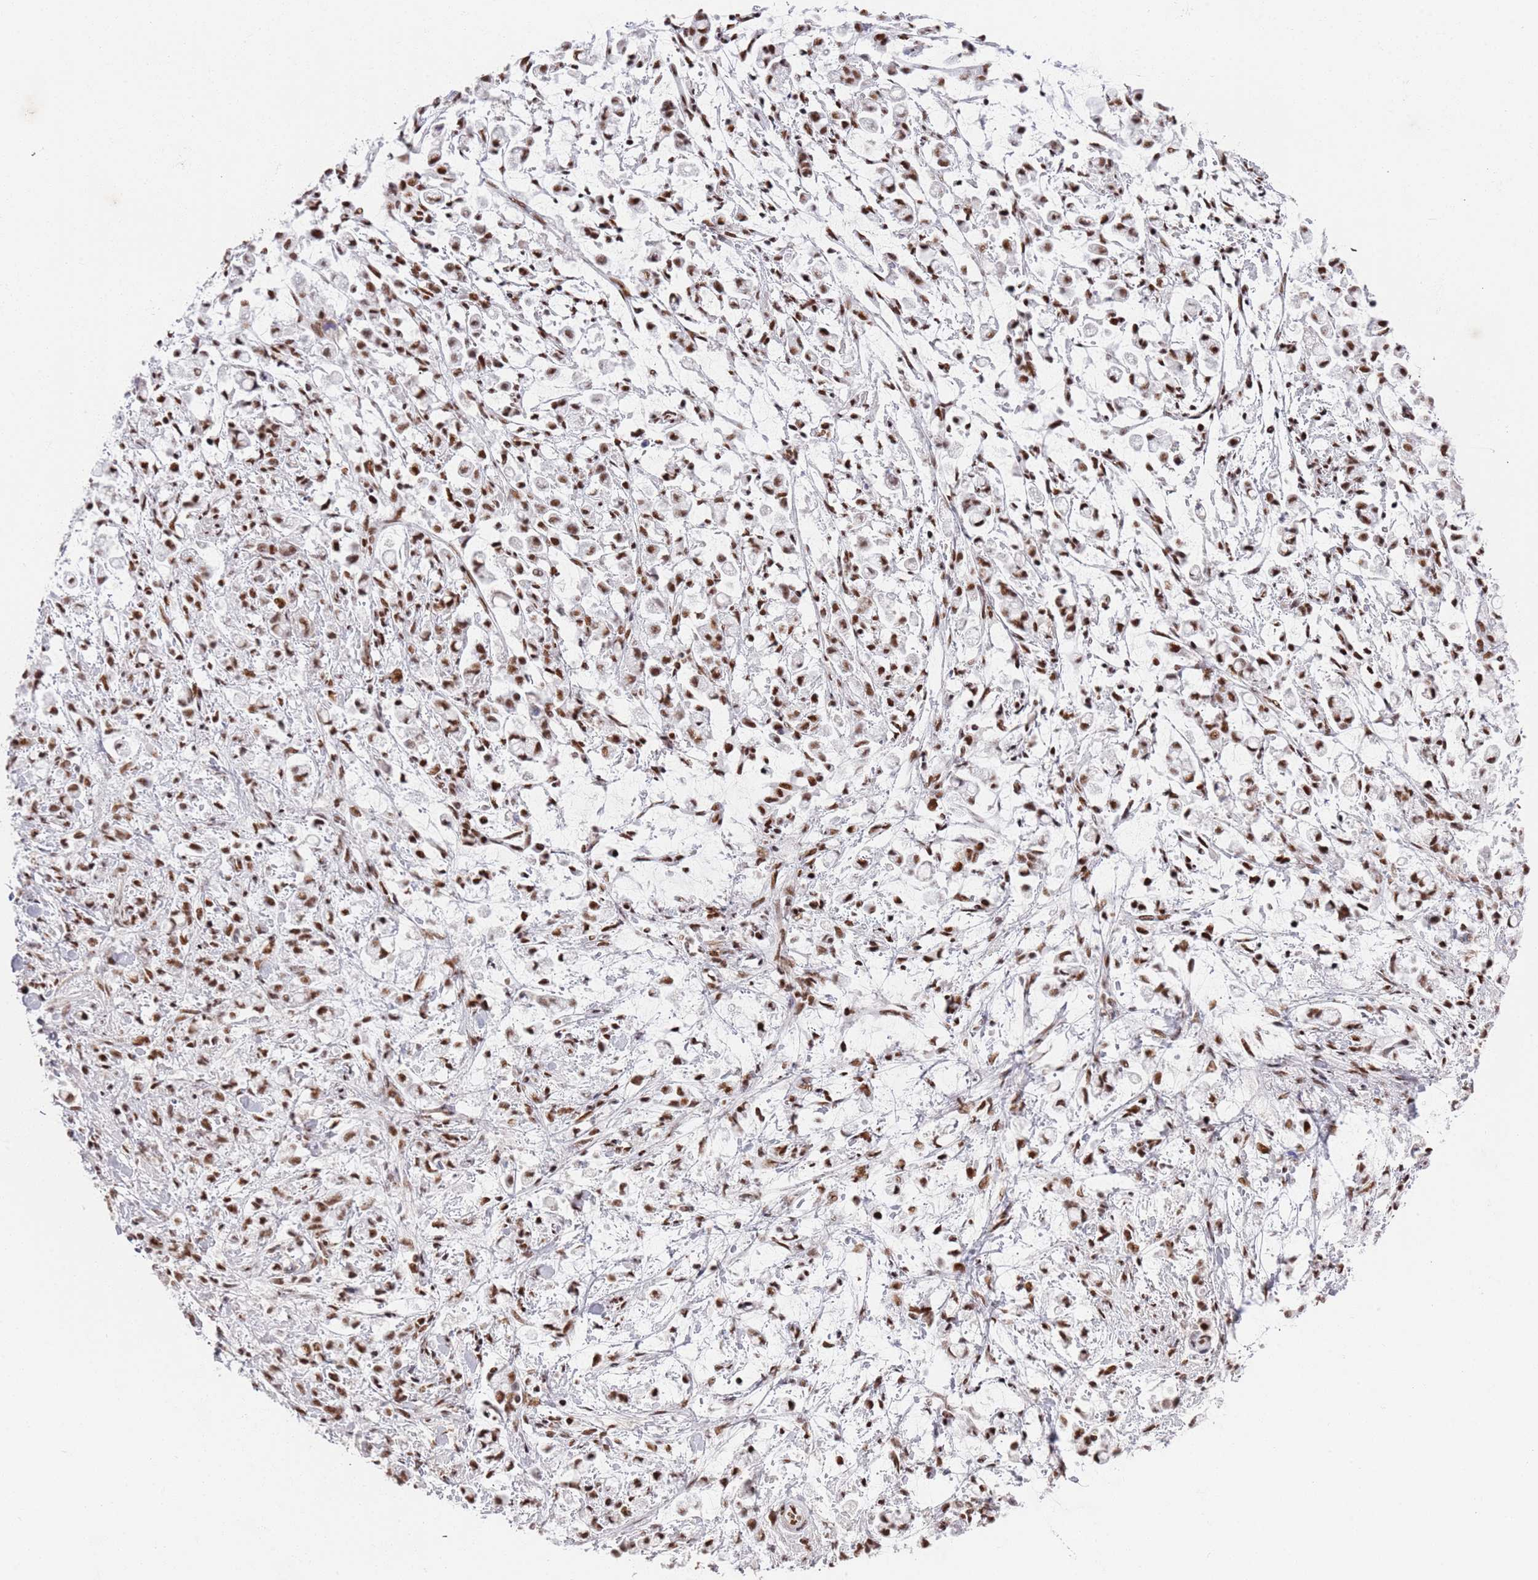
{"staining": {"intensity": "moderate", "quantity": ">75%", "location": "nuclear"}, "tissue": "stomach cancer", "cell_type": "Tumor cells", "image_type": "cancer", "snomed": [{"axis": "morphology", "description": "Adenocarcinoma, NOS"}, {"axis": "topography", "description": "Stomach"}], "caption": "Stomach cancer stained with a protein marker reveals moderate staining in tumor cells.", "gene": "AKAP8L", "patient": {"sex": "female", "age": 60}}